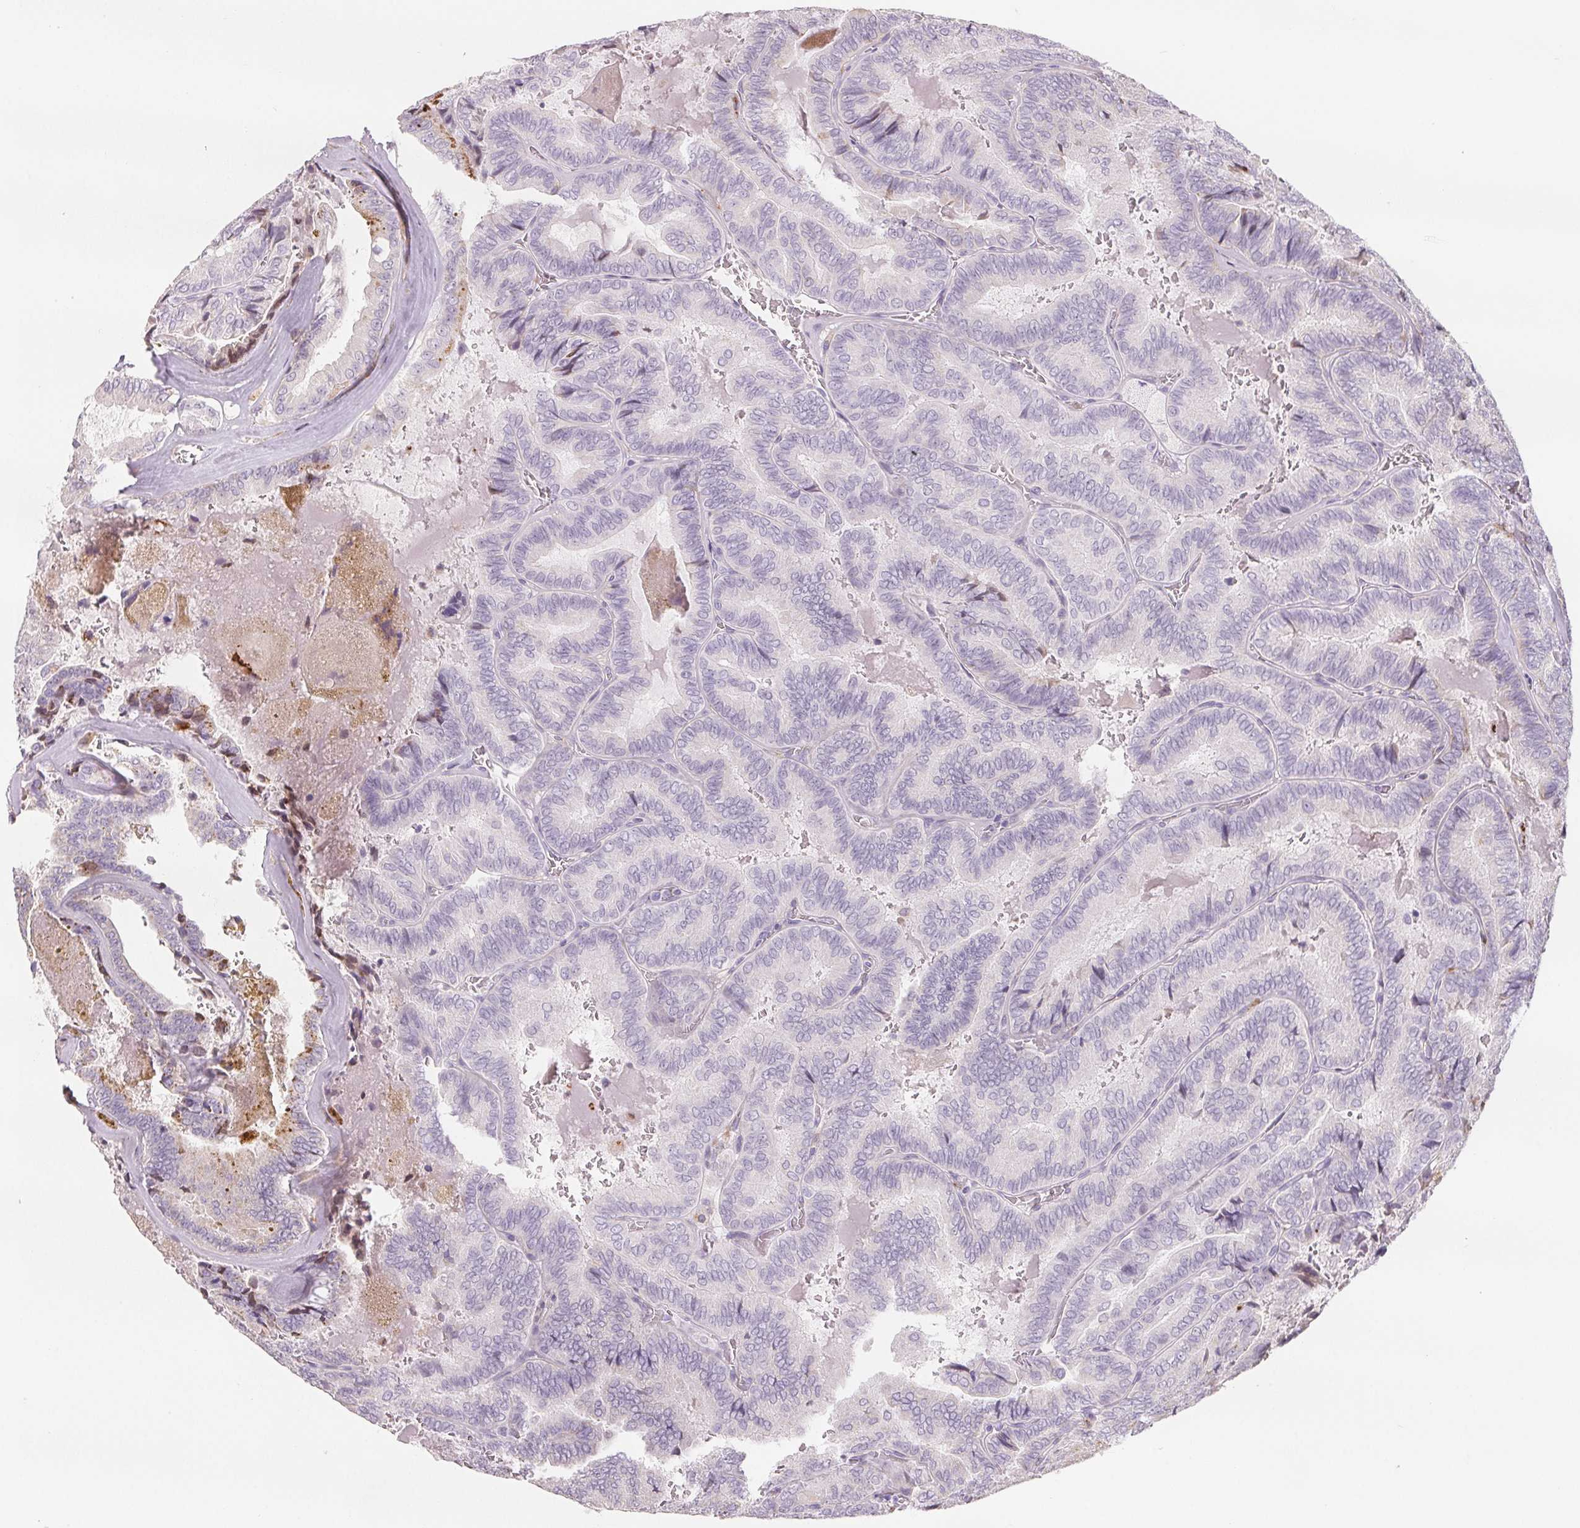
{"staining": {"intensity": "negative", "quantity": "none", "location": "none"}, "tissue": "thyroid cancer", "cell_type": "Tumor cells", "image_type": "cancer", "snomed": [{"axis": "morphology", "description": "Papillary adenocarcinoma, NOS"}, {"axis": "topography", "description": "Thyroid gland"}], "caption": "IHC micrograph of neoplastic tissue: thyroid cancer stained with DAB reveals no significant protein positivity in tumor cells.", "gene": "CD69", "patient": {"sex": "female", "age": 75}}